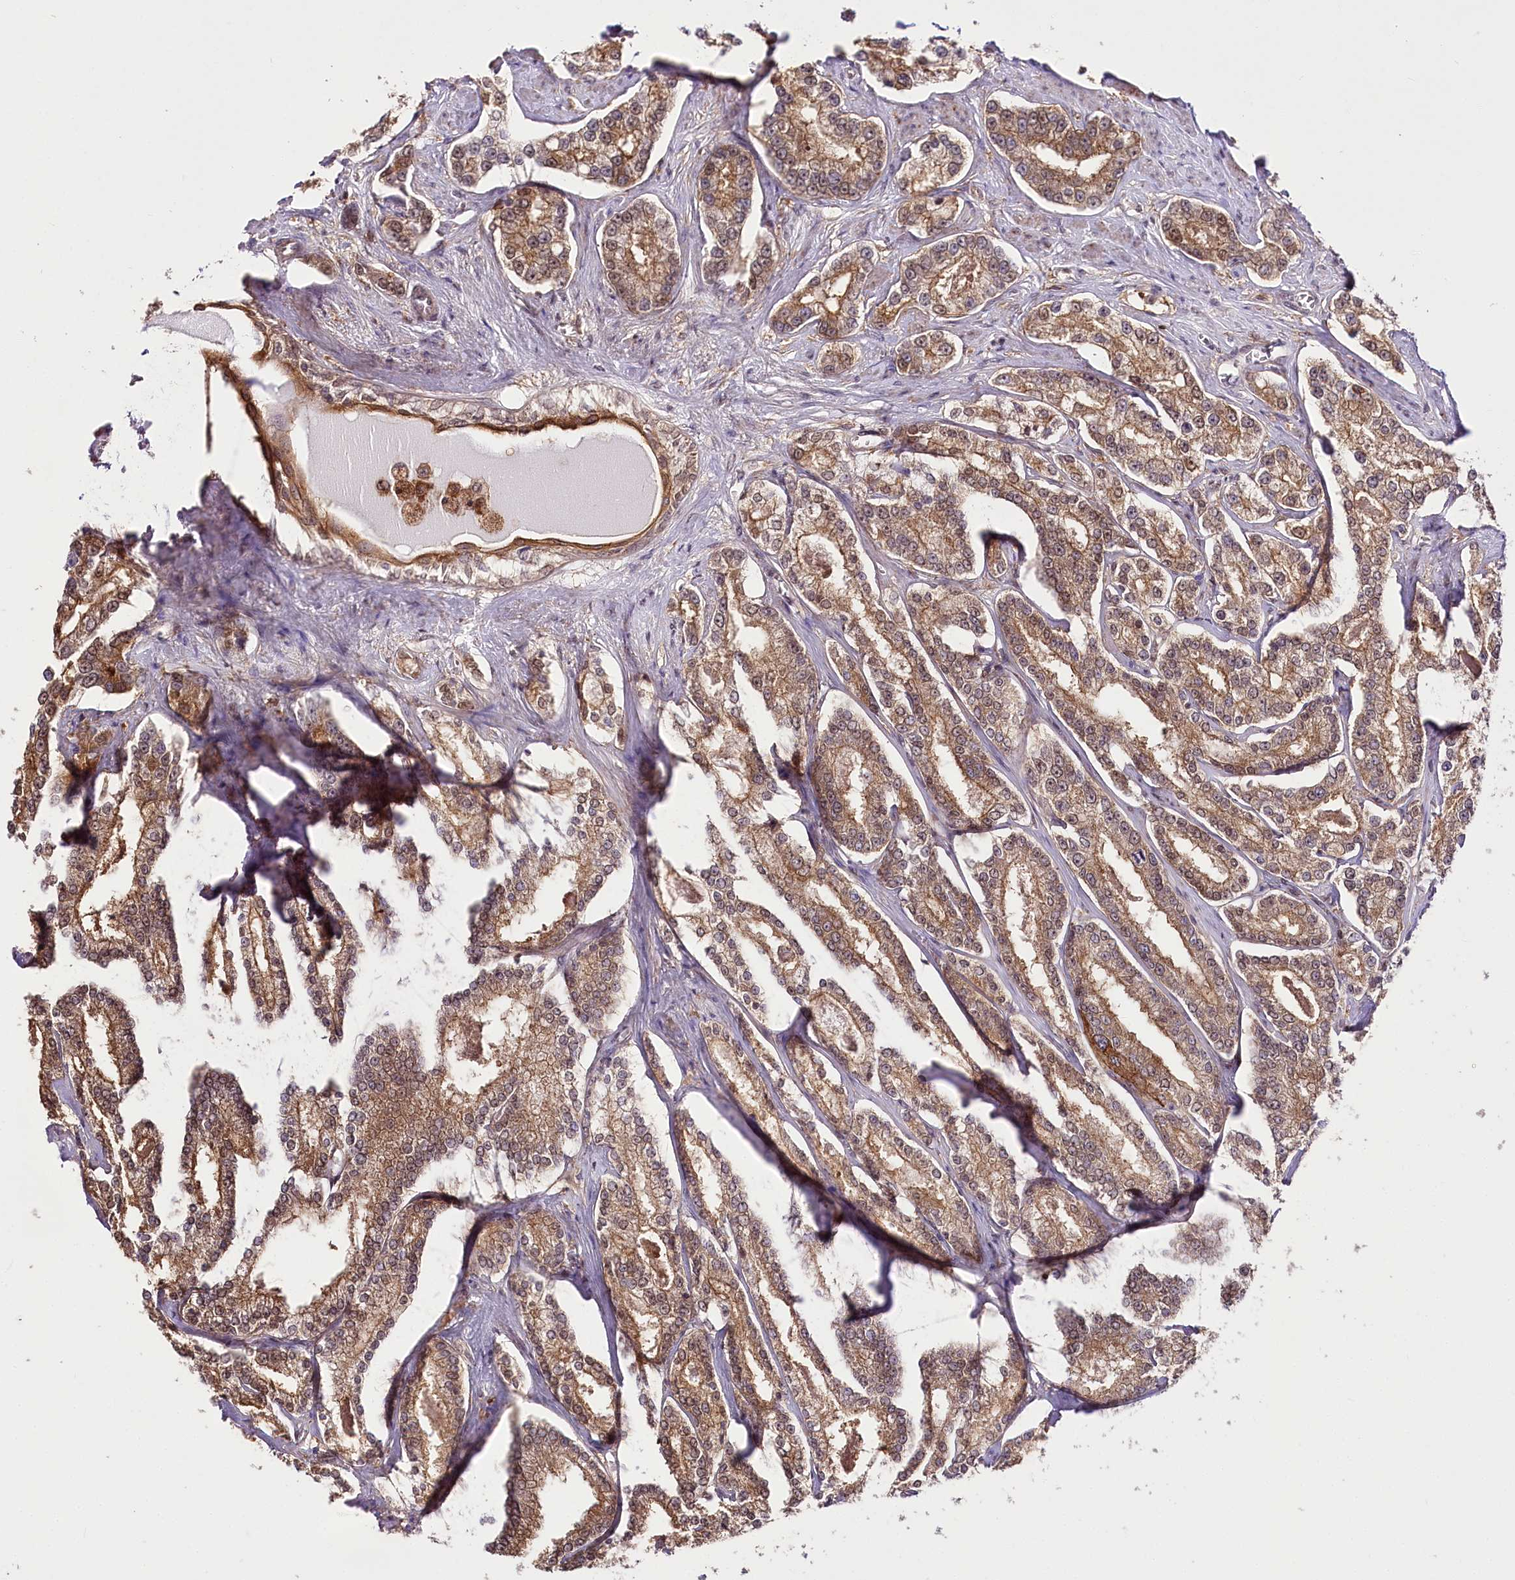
{"staining": {"intensity": "moderate", "quantity": ">75%", "location": "cytoplasmic/membranous,nuclear"}, "tissue": "prostate cancer", "cell_type": "Tumor cells", "image_type": "cancer", "snomed": [{"axis": "morphology", "description": "Normal tissue, NOS"}, {"axis": "morphology", "description": "Adenocarcinoma, High grade"}, {"axis": "topography", "description": "Prostate"}], "caption": "DAB immunohistochemical staining of prostate cancer (high-grade adenocarcinoma) exhibits moderate cytoplasmic/membranous and nuclear protein expression in approximately >75% of tumor cells. The protein of interest is shown in brown color, while the nuclei are stained blue.", "gene": "UGP2", "patient": {"sex": "male", "age": 83}}